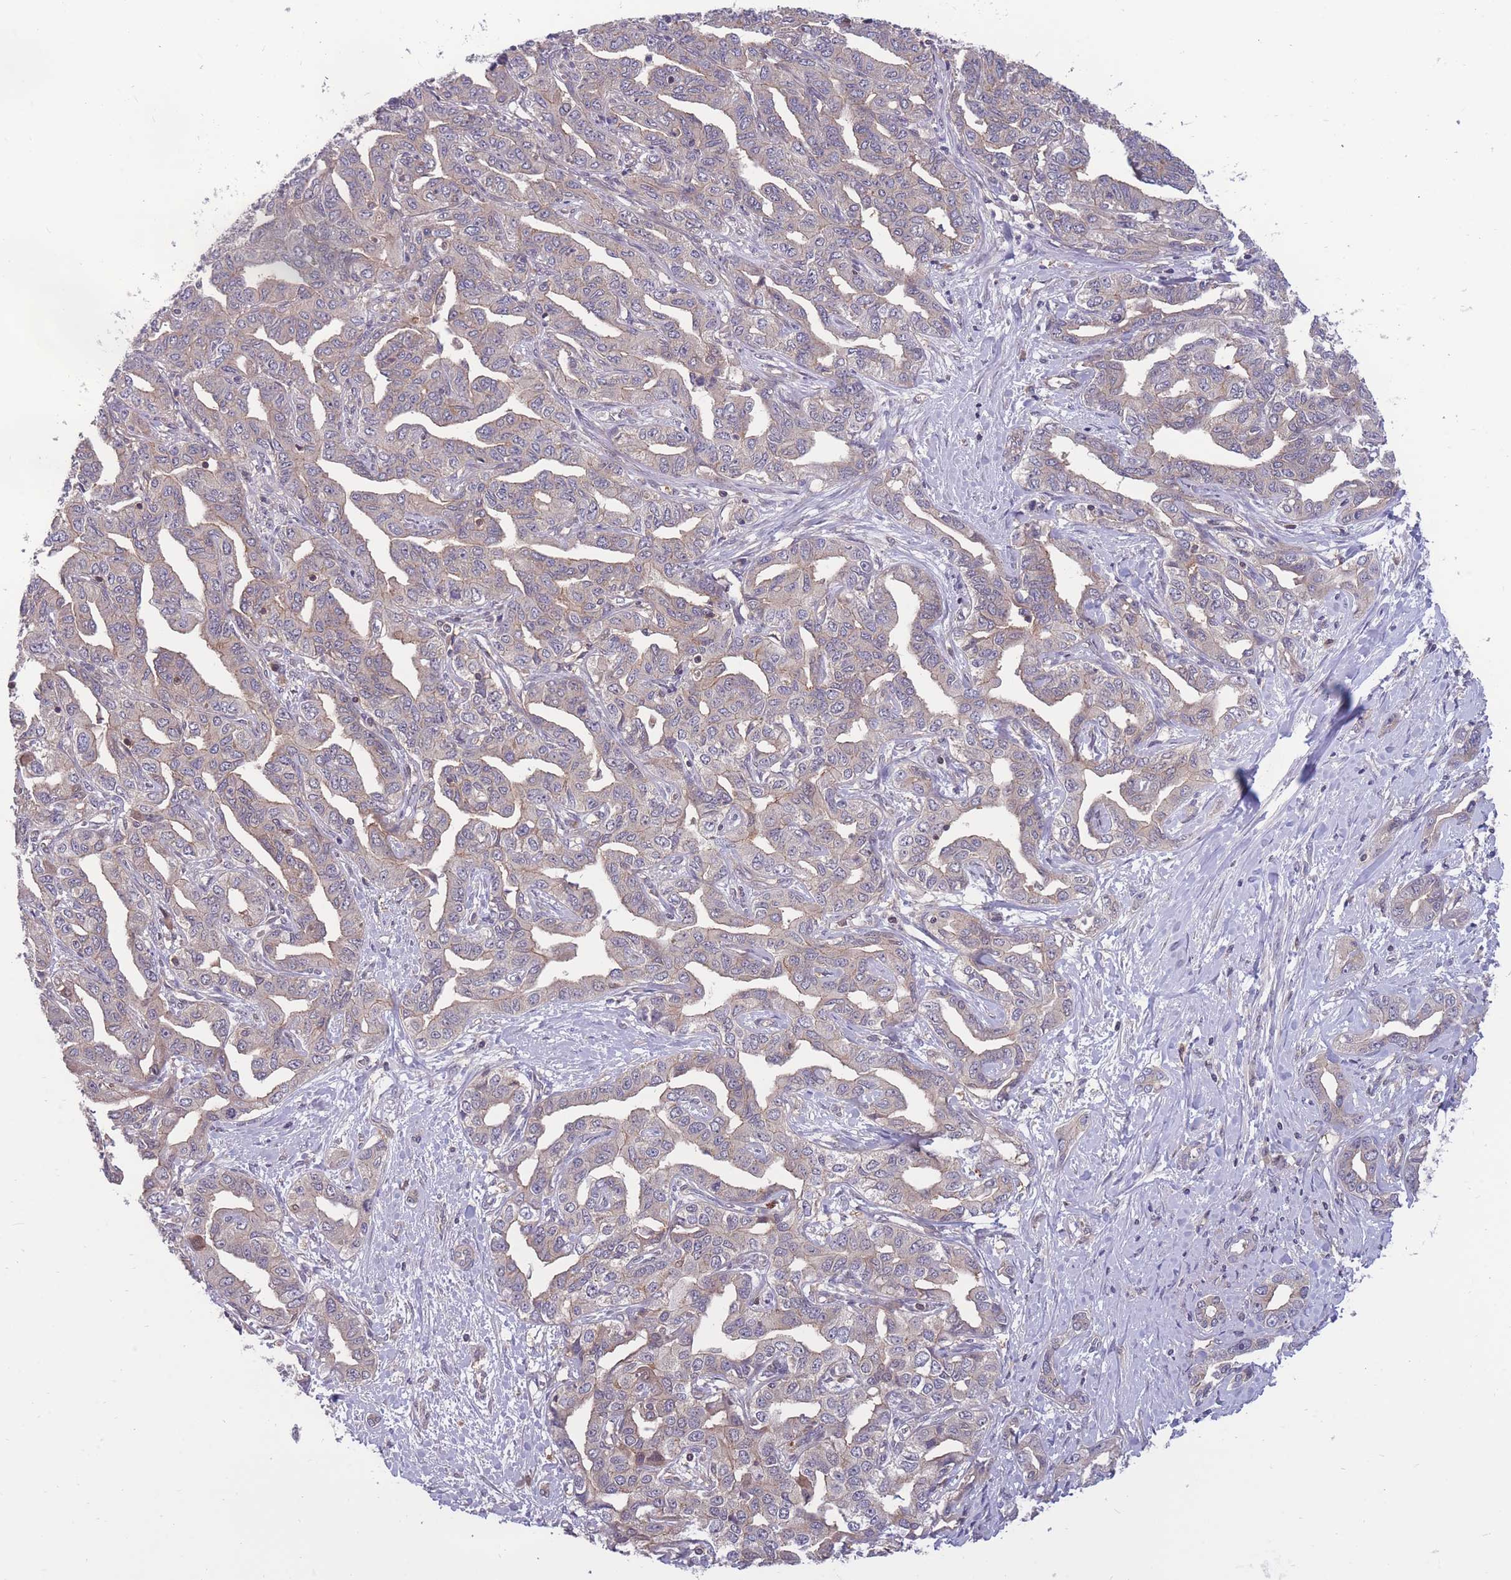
{"staining": {"intensity": "weak", "quantity": "25%-75%", "location": "cytoplasmic/membranous"}, "tissue": "liver cancer", "cell_type": "Tumor cells", "image_type": "cancer", "snomed": [{"axis": "morphology", "description": "Cholangiocarcinoma"}, {"axis": "topography", "description": "Liver"}], "caption": "A brown stain shows weak cytoplasmic/membranous expression of a protein in human liver cancer (cholangiocarcinoma) tumor cells. Immunohistochemistry stains the protein of interest in brown and the nuclei are stained blue.", "gene": "UBE2N", "patient": {"sex": "male", "age": 59}}